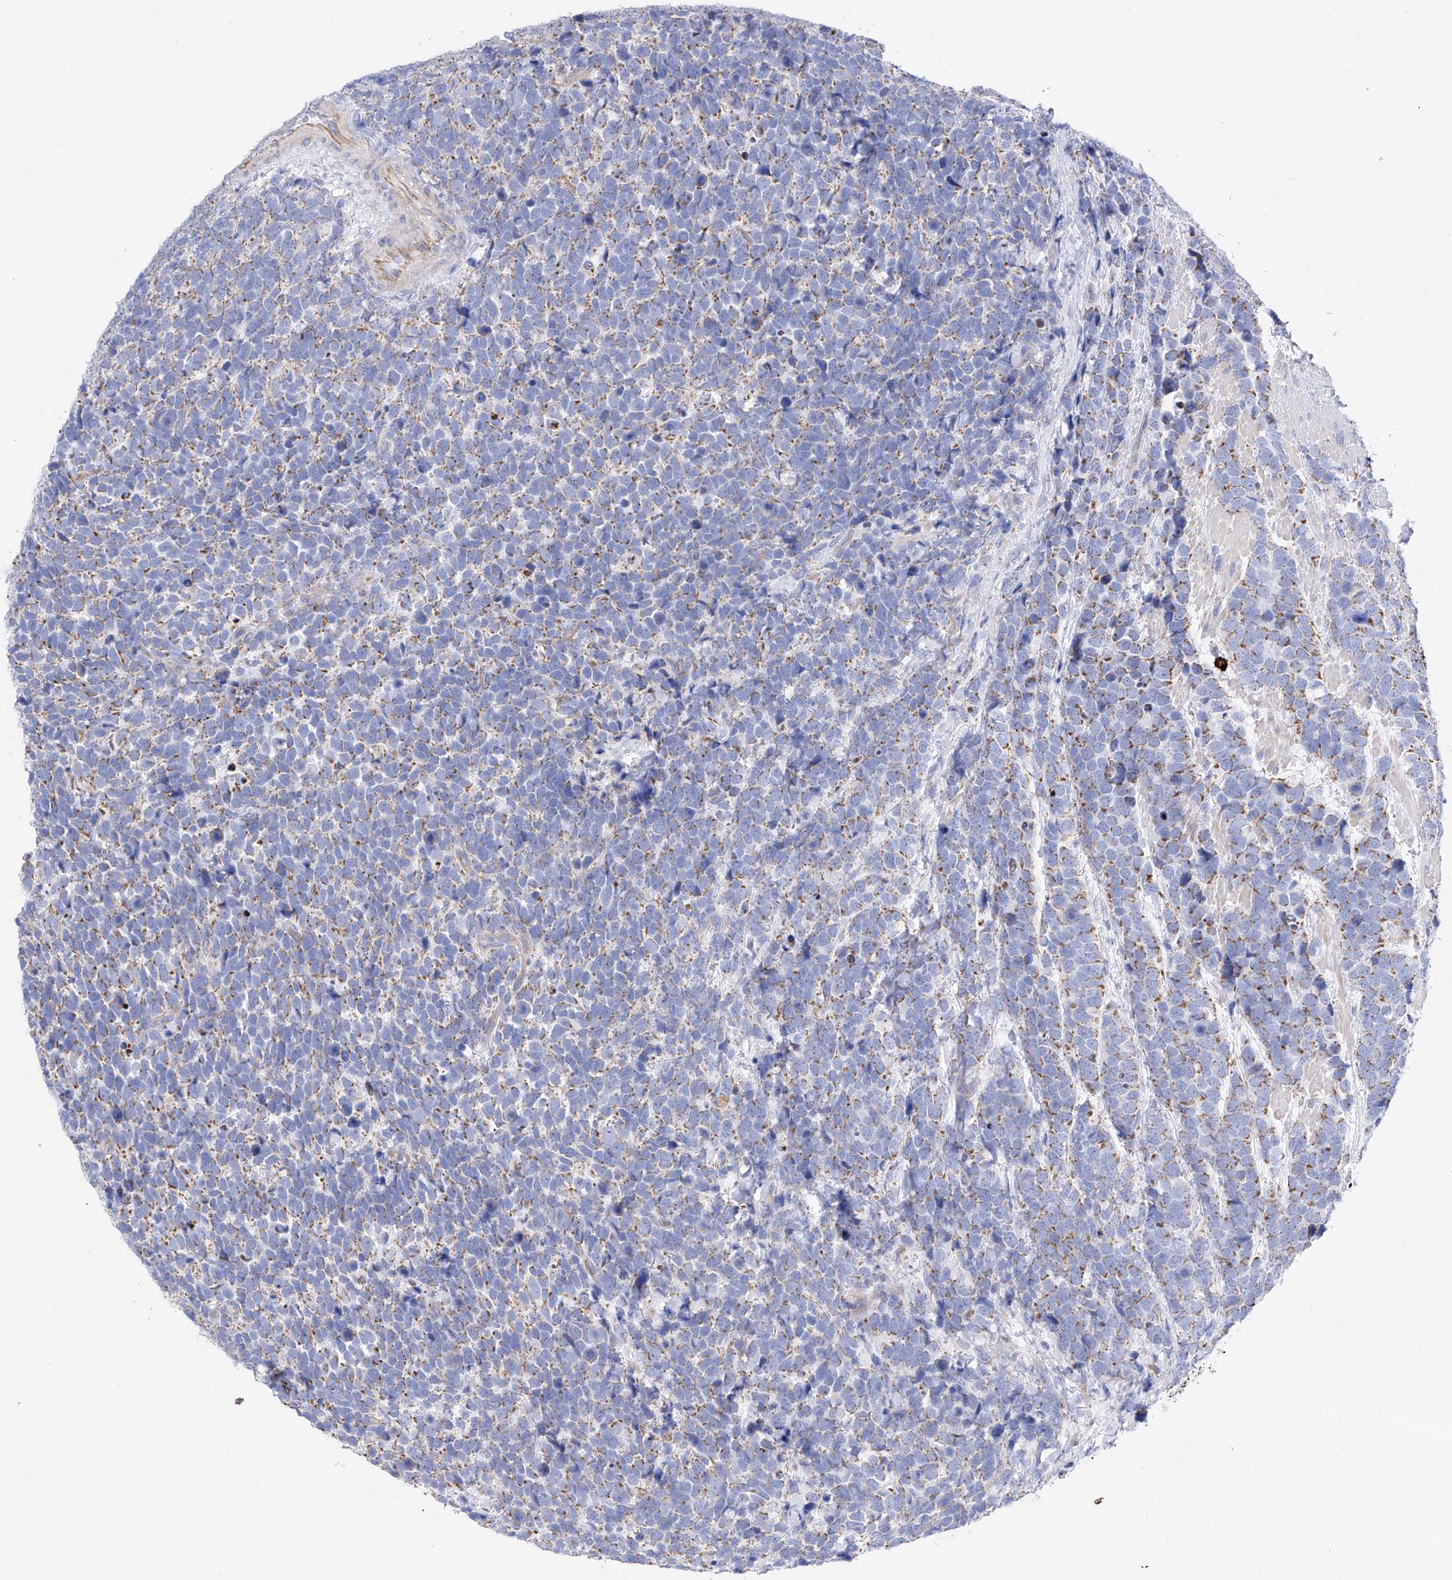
{"staining": {"intensity": "moderate", "quantity": "25%-75%", "location": "cytoplasmic/membranous"}, "tissue": "urothelial cancer", "cell_type": "Tumor cells", "image_type": "cancer", "snomed": [{"axis": "morphology", "description": "Urothelial carcinoma, High grade"}, {"axis": "topography", "description": "Urinary bladder"}], "caption": "Urothelial cancer stained for a protein (brown) shows moderate cytoplasmic/membranous positive positivity in approximately 25%-75% of tumor cells.", "gene": "FLG", "patient": {"sex": "female", "age": 82}}